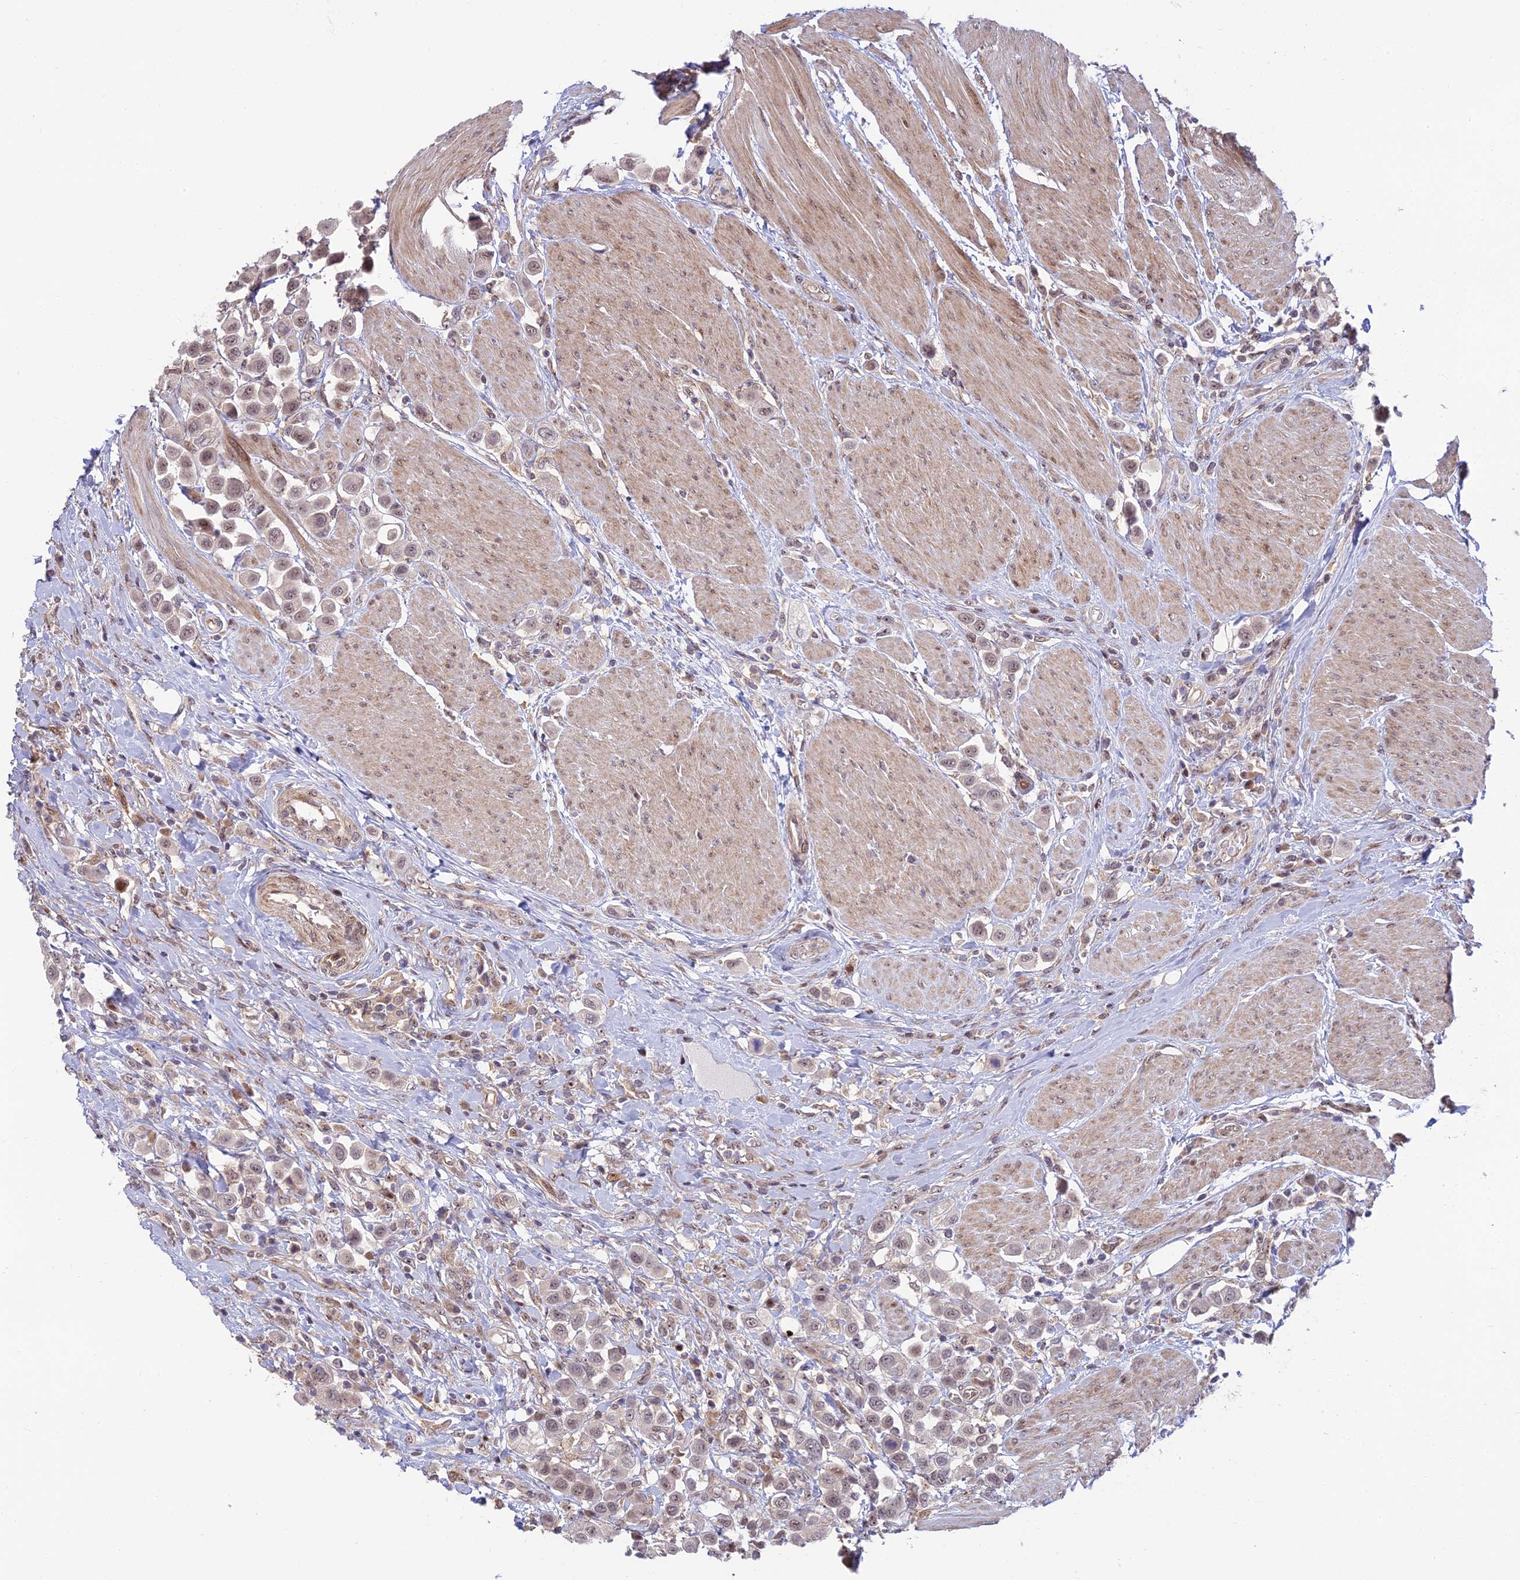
{"staining": {"intensity": "weak", "quantity": "25%-75%", "location": "nuclear"}, "tissue": "urothelial cancer", "cell_type": "Tumor cells", "image_type": "cancer", "snomed": [{"axis": "morphology", "description": "Urothelial carcinoma, High grade"}, {"axis": "topography", "description": "Urinary bladder"}], "caption": "The immunohistochemical stain labels weak nuclear positivity in tumor cells of urothelial cancer tissue.", "gene": "UFSP2", "patient": {"sex": "male", "age": 50}}